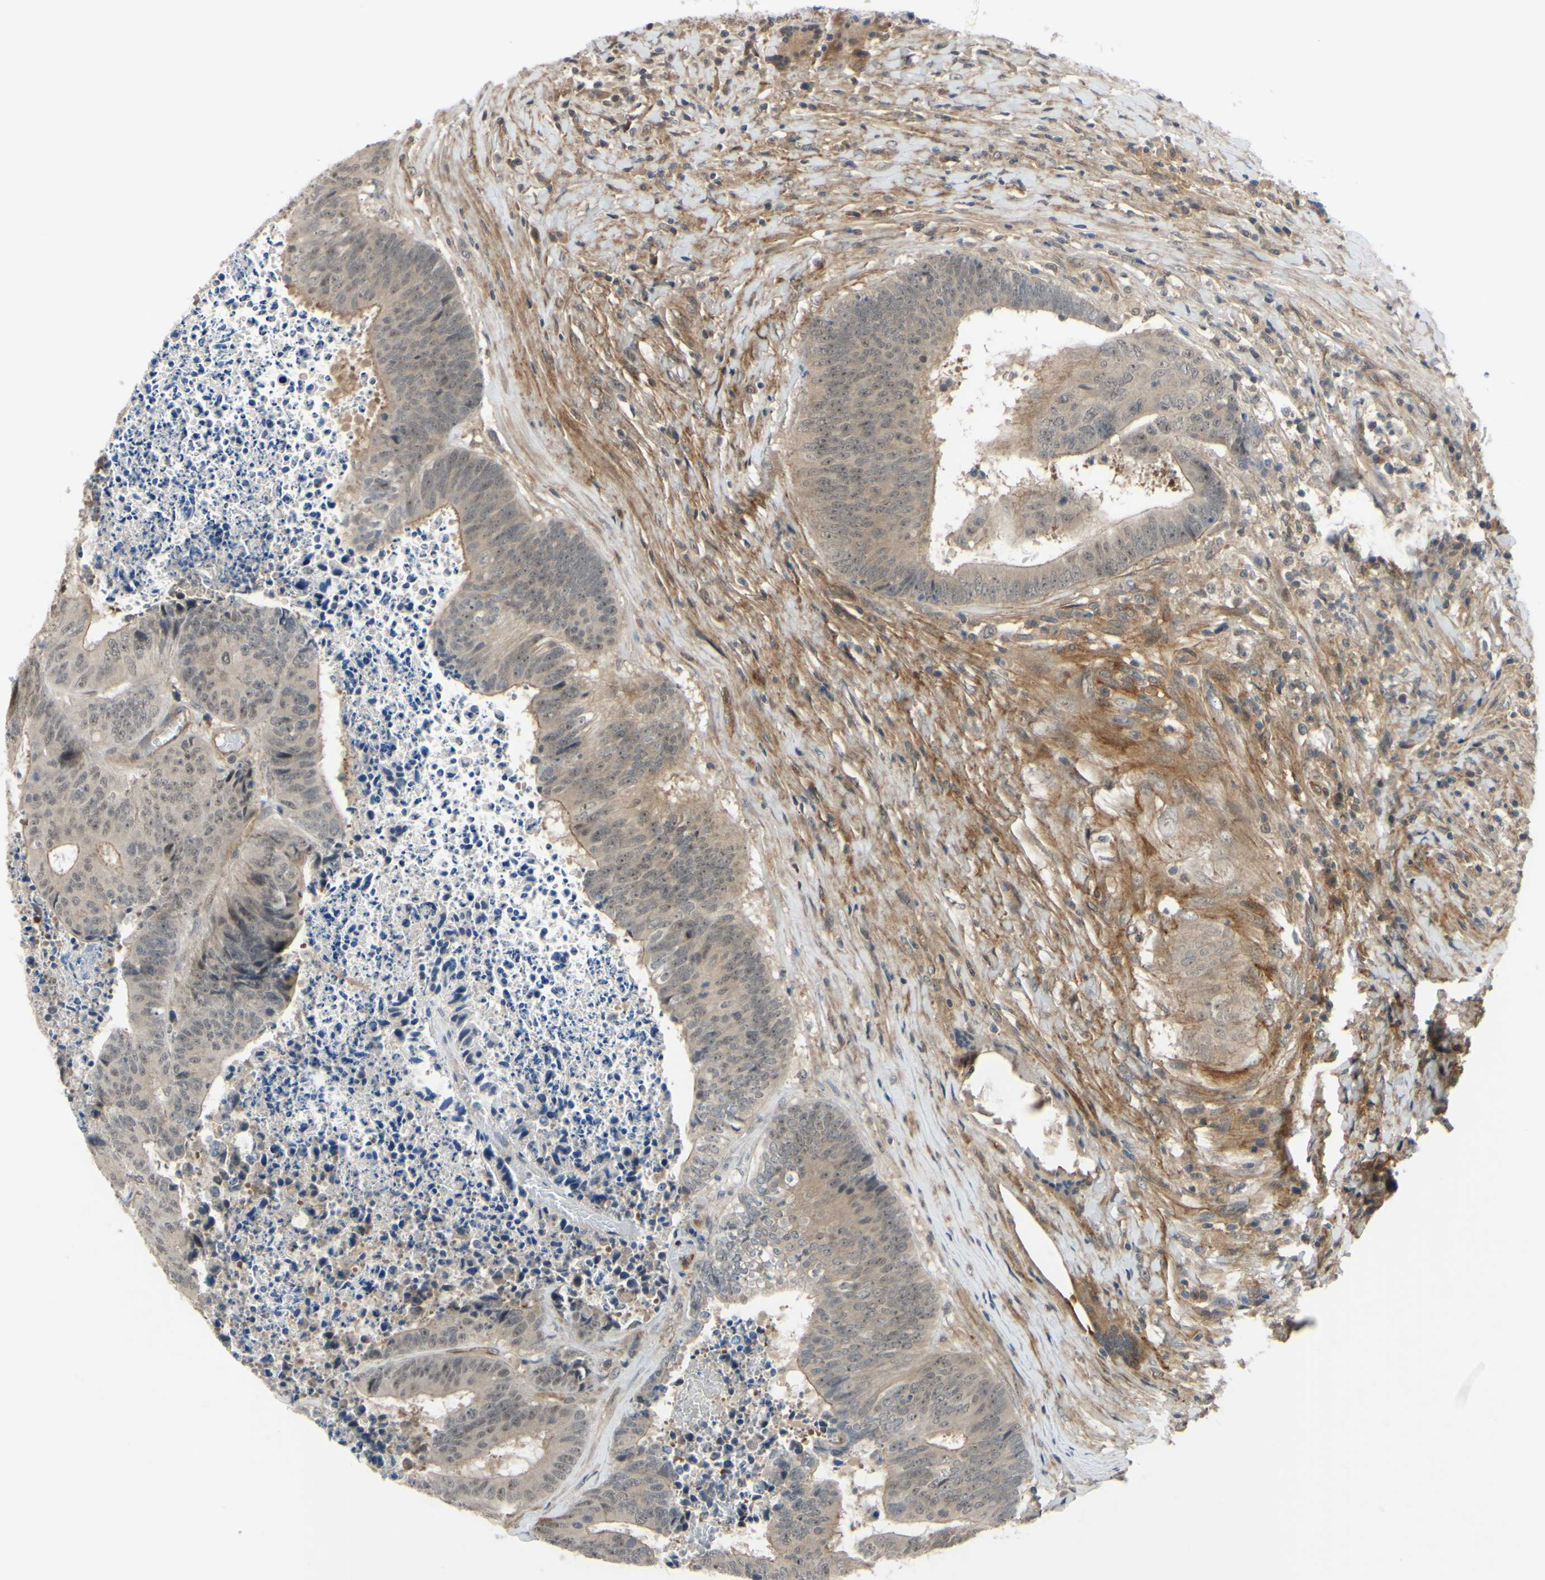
{"staining": {"intensity": "moderate", "quantity": ">75%", "location": "cytoplasmic/membranous,nuclear"}, "tissue": "colorectal cancer", "cell_type": "Tumor cells", "image_type": "cancer", "snomed": [{"axis": "morphology", "description": "Adenocarcinoma, NOS"}, {"axis": "topography", "description": "Rectum"}], "caption": "This photomicrograph displays immunohistochemistry staining of adenocarcinoma (colorectal), with medium moderate cytoplasmic/membranous and nuclear positivity in approximately >75% of tumor cells.", "gene": "COMMD9", "patient": {"sex": "male", "age": 72}}